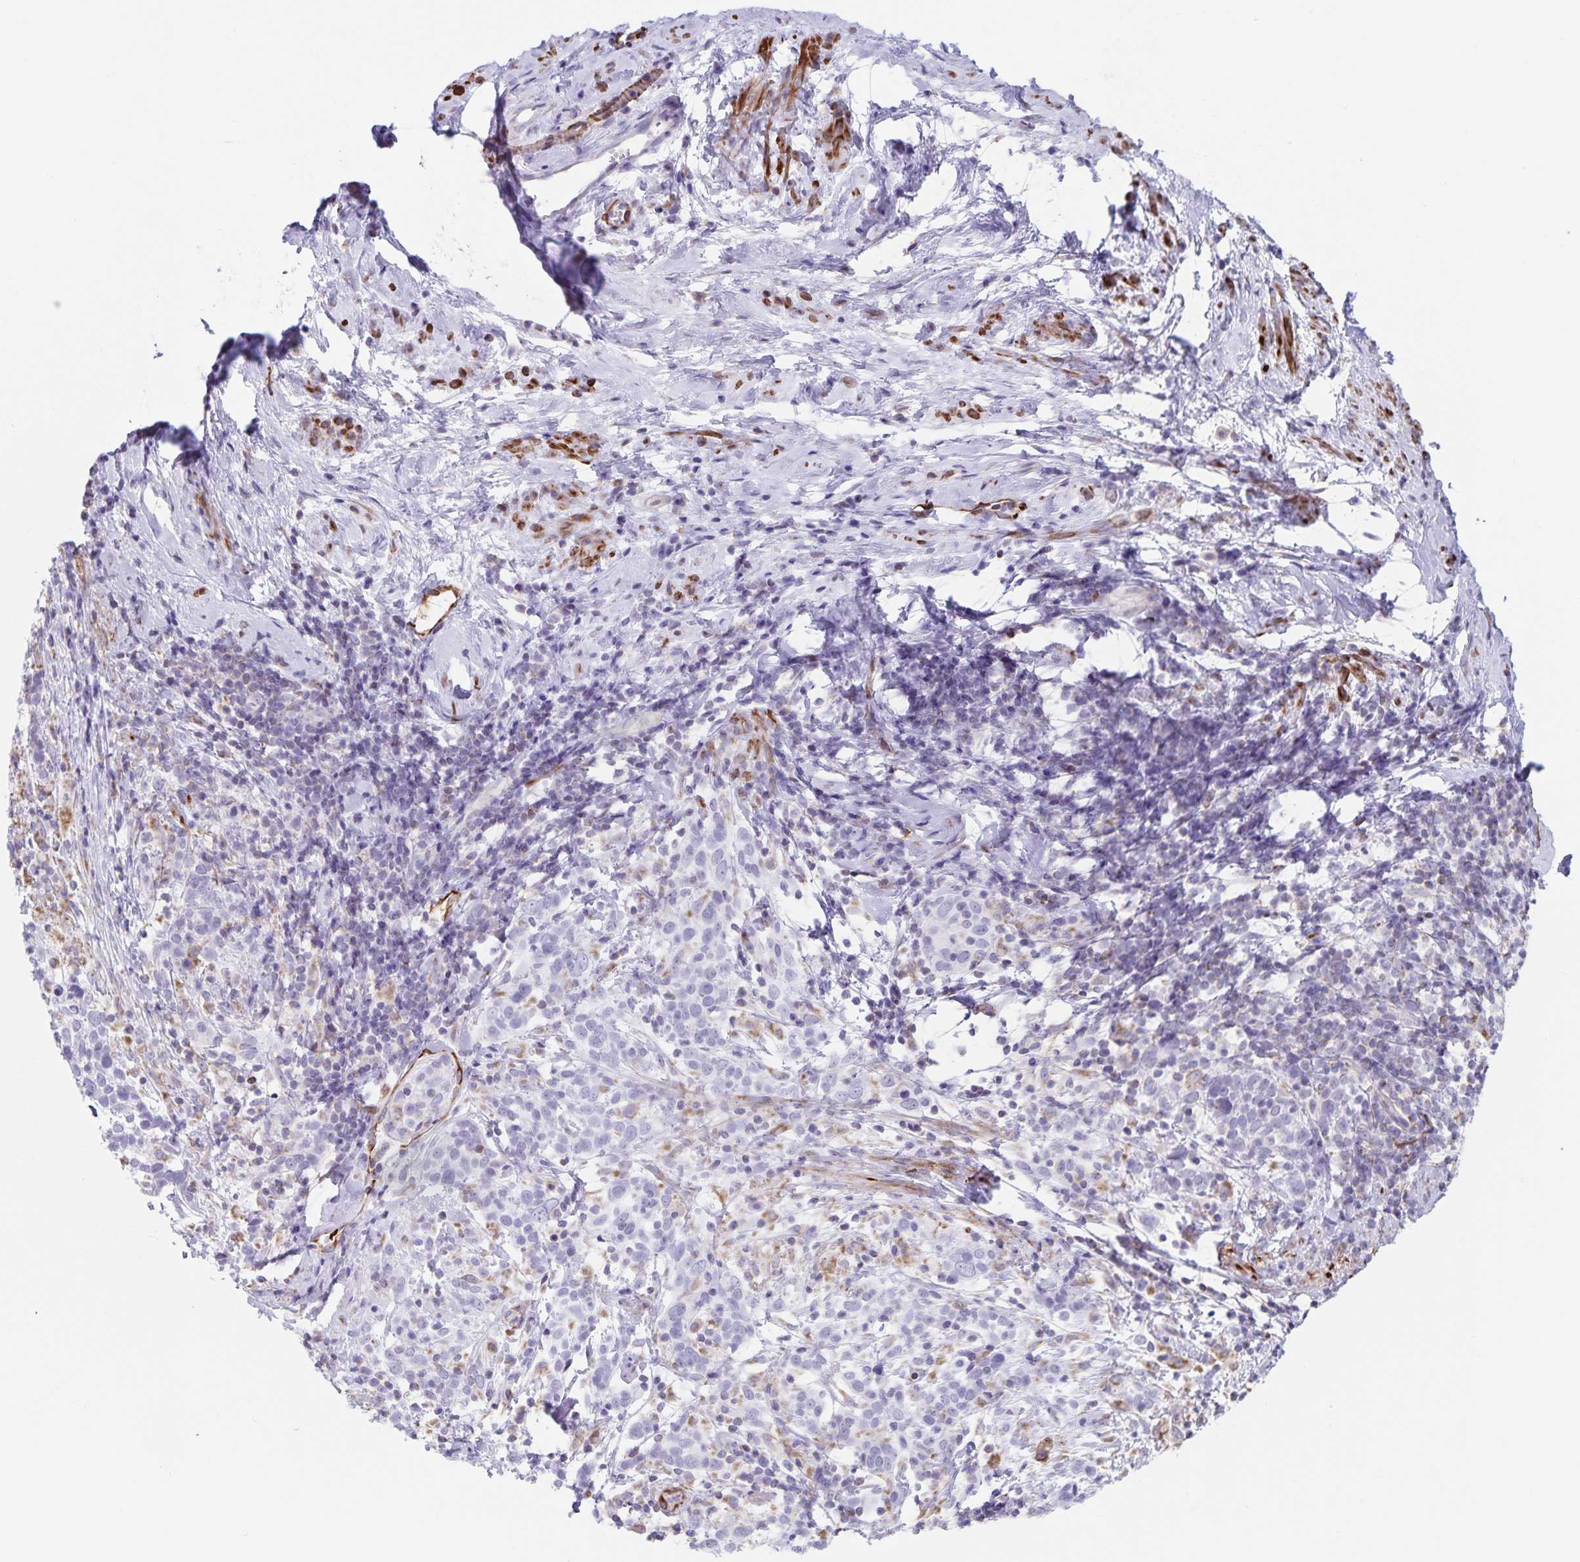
{"staining": {"intensity": "negative", "quantity": "none", "location": "none"}, "tissue": "cervical cancer", "cell_type": "Tumor cells", "image_type": "cancer", "snomed": [{"axis": "morphology", "description": "Squamous cell carcinoma, NOS"}, {"axis": "topography", "description": "Cervix"}], "caption": "Human cervical cancer (squamous cell carcinoma) stained for a protein using immunohistochemistry demonstrates no staining in tumor cells.", "gene": "SYNM", "patient": {"sex": "female", "age": 61}}